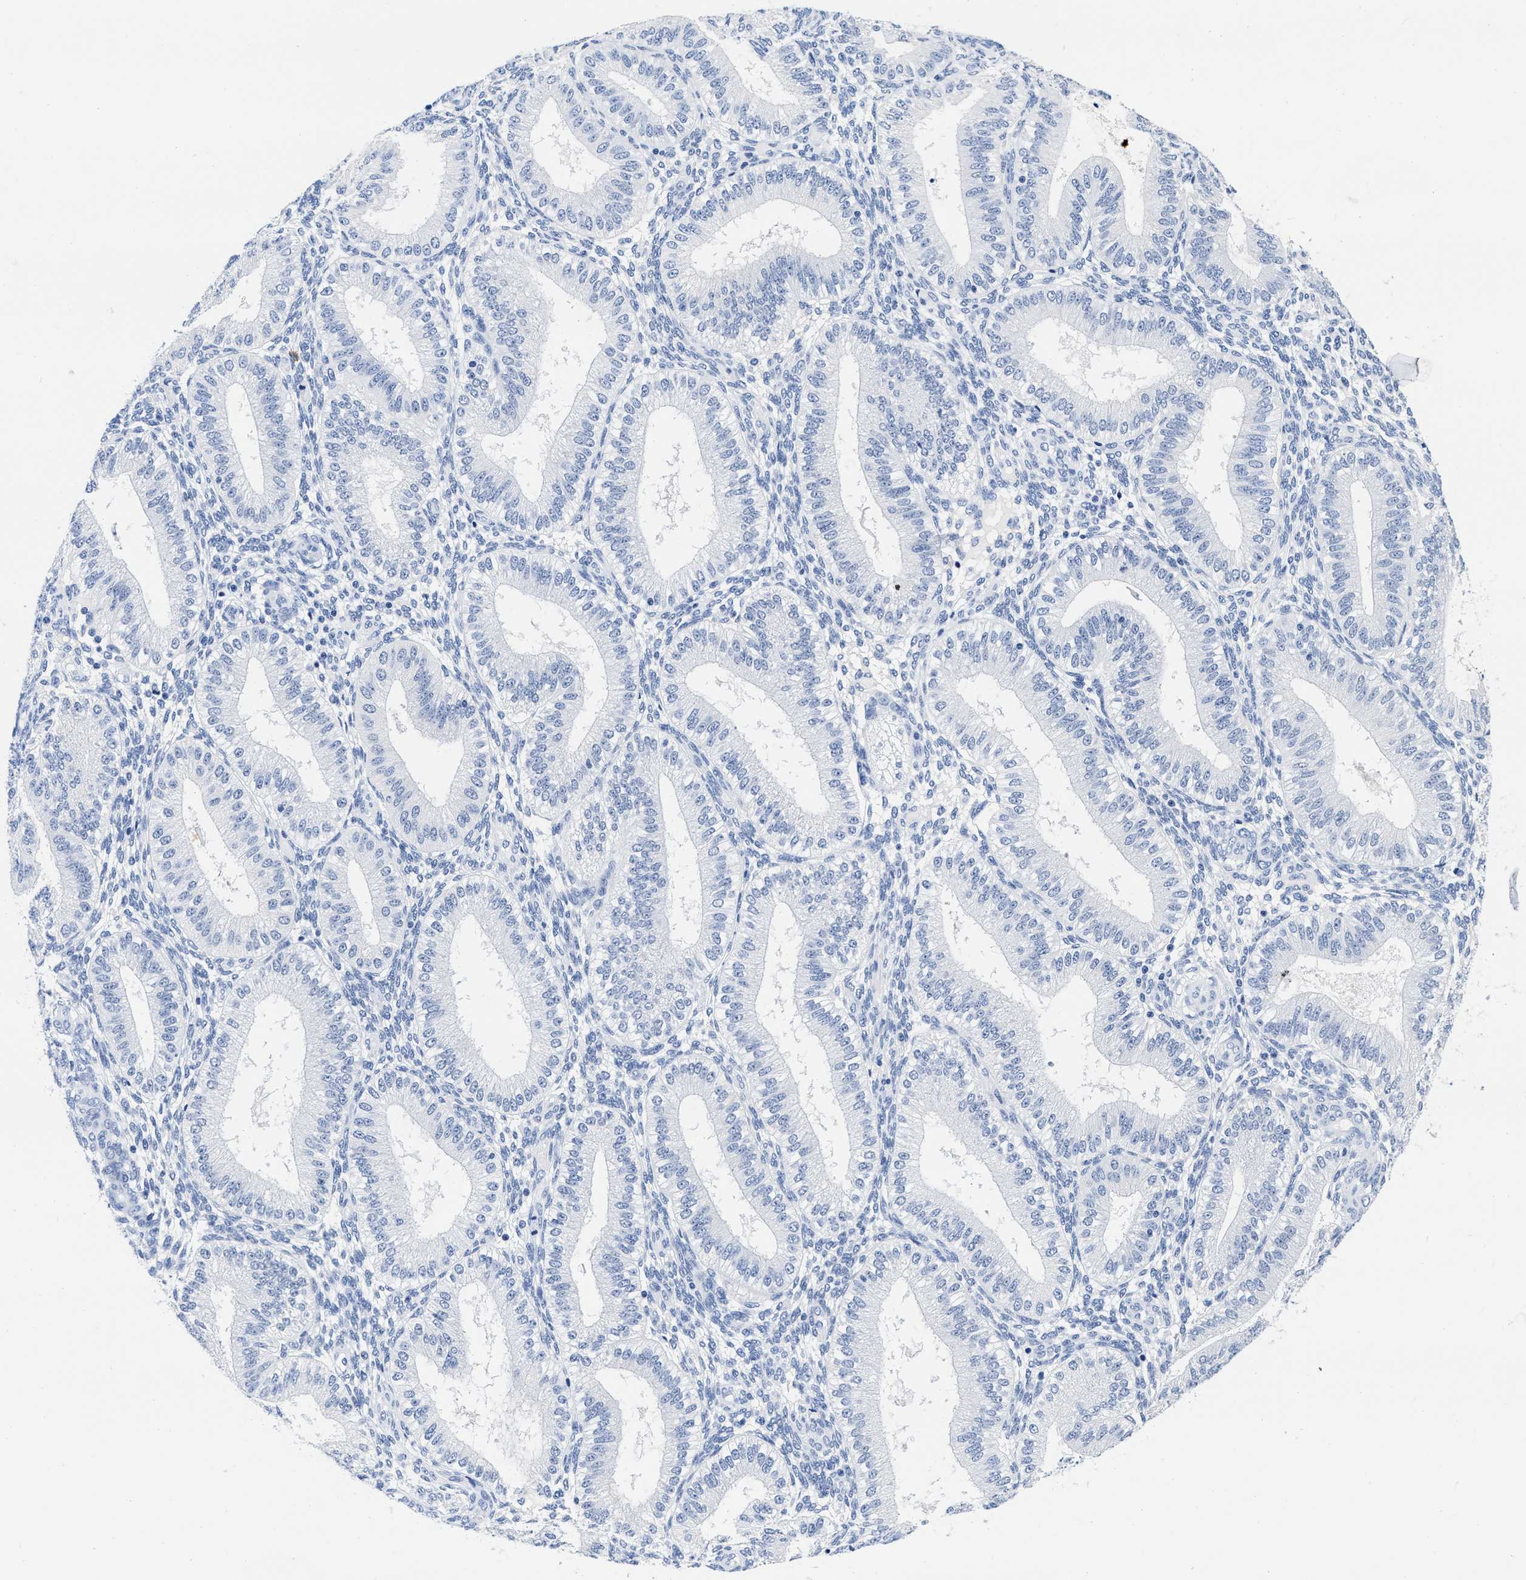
{"staining": {"intensity": "negative", "quantity": "none", "location": "none"}, "tissue": "endometrium", "cell_type": "Cells in endometrial stroma", "image_type": "normal", "snomed": [{"axis": "morphology", "description": "Normal tissue, NOS"}, {"axis": "topography", "description": "Endometrium"}], "caption": "Immunohistochemical staining of normal human endometrium reveals no significant positivity in cells in endometrial stroma.", "gene": "CER1", "patient": {"sex": "female", "age": 39}}